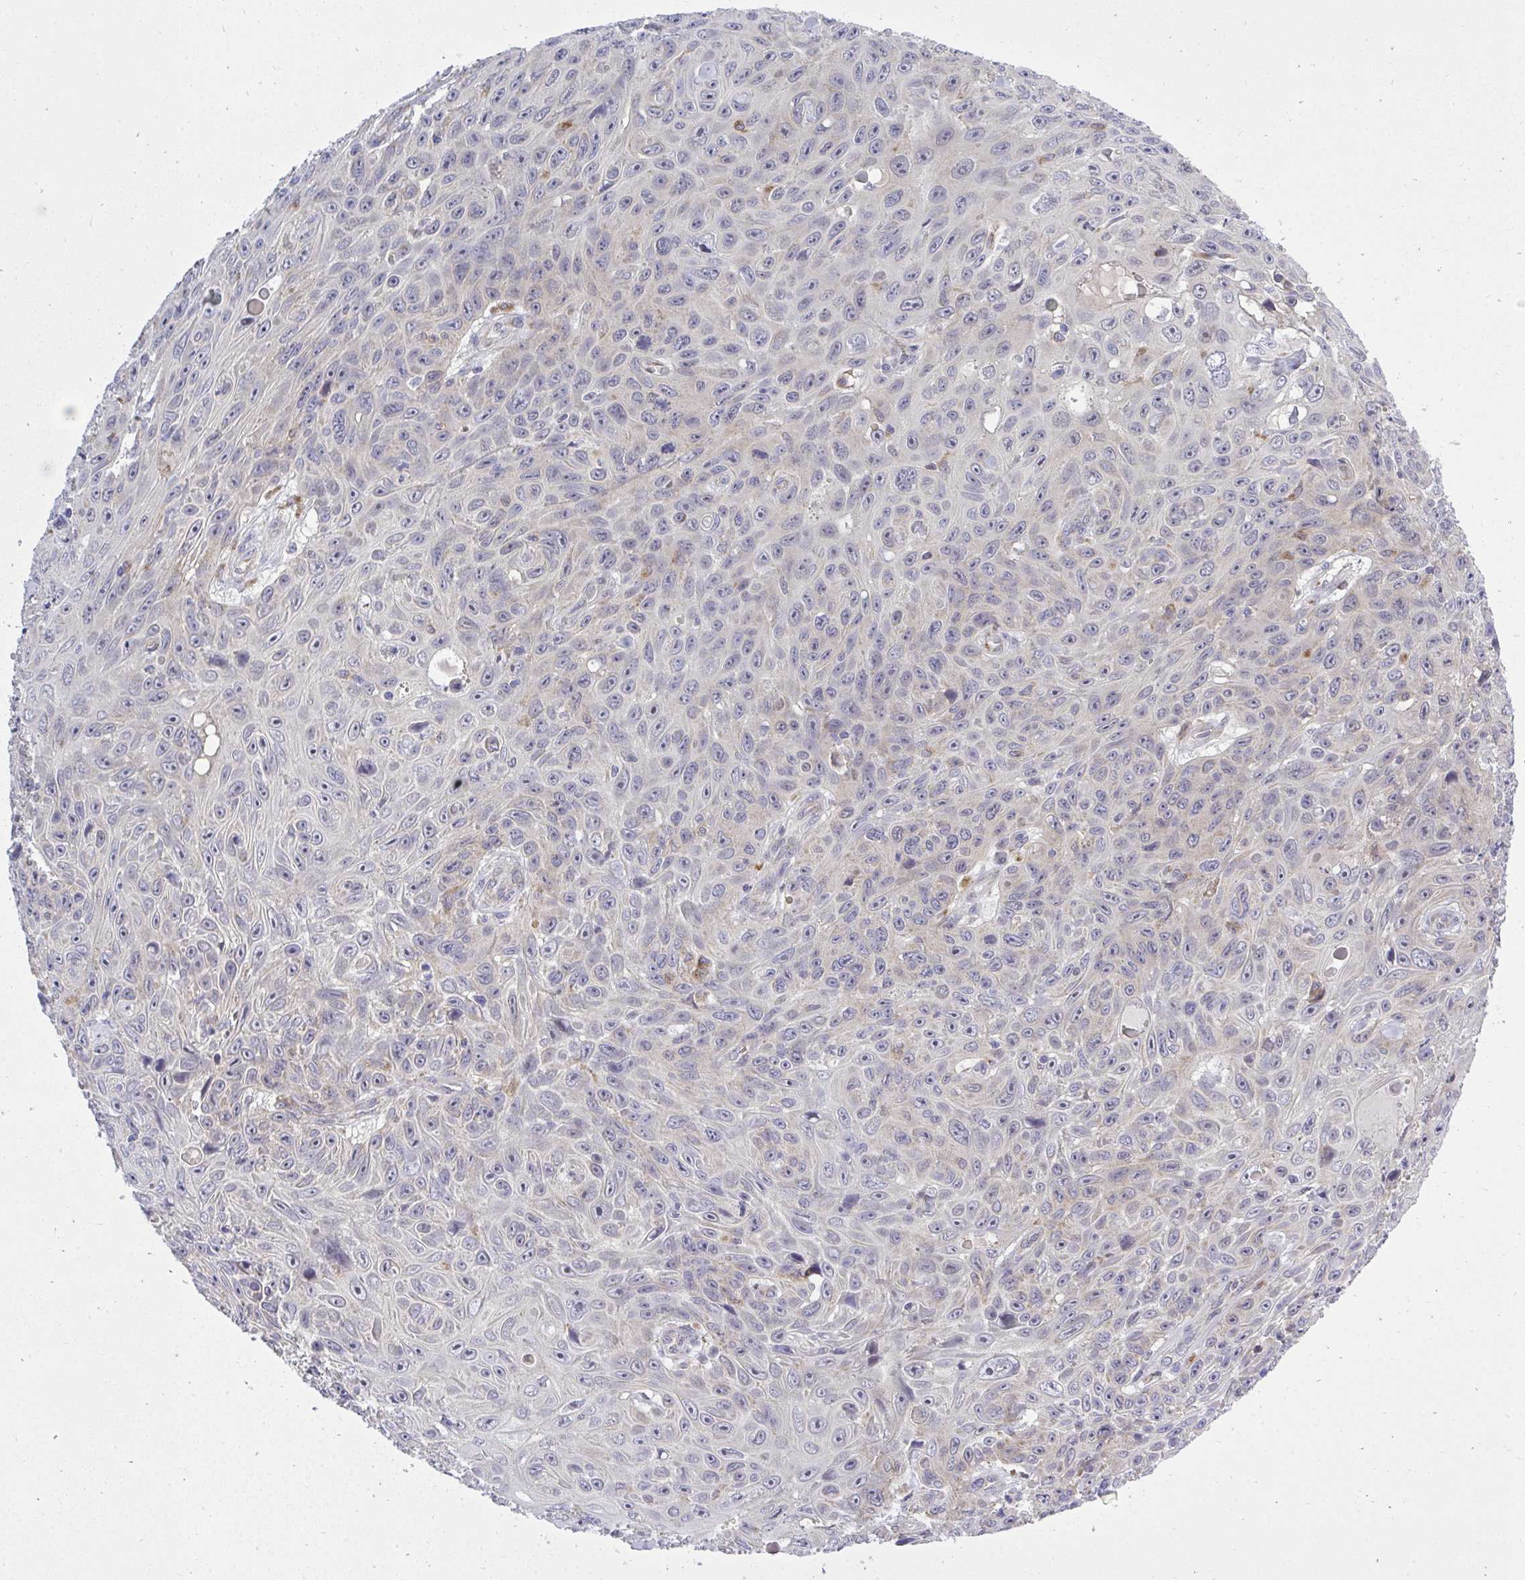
{"staining": {"intensity": "negative", "quantity": "none", "location": "none"}, "tissue": "skin cancer", "cell_type": "Tumor cells", "image_type": "cancer", "snomed": [{"axis": "morphology", "description": "Squamous cell carcinoma, NOS"}, {"axis": "topography", "description": "Skin"}], "caption": "This is an immunohistochemistry photomicrograph of skin squamous cell carcinoma. There is no staining in tumor cells.", "gene": "XAF1", "patient": {"sex": "male", "age": 82}}